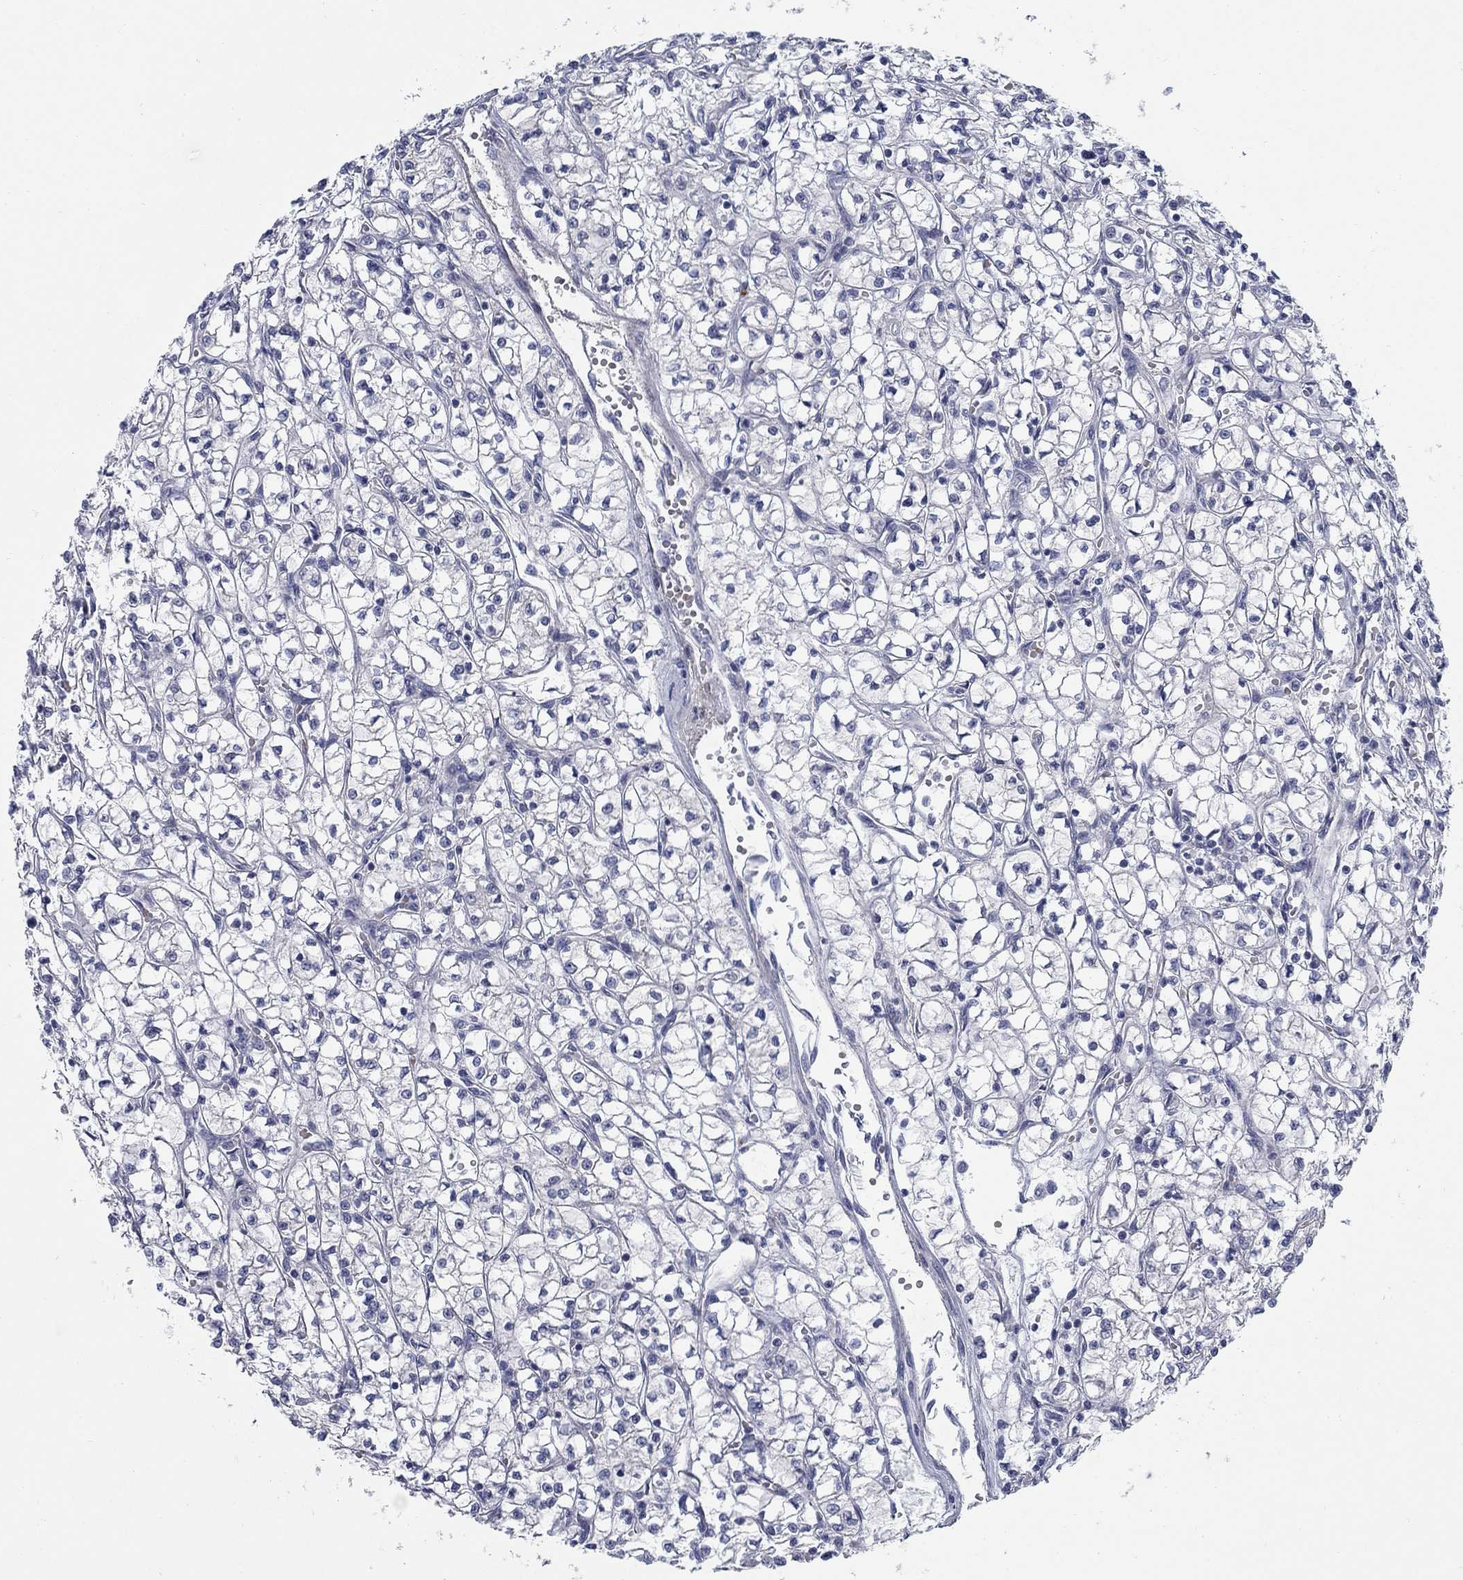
{"staining": {"intensity": "negative", "quantity": "none", "location": "none"}, "tissue": "renal cancer", "cell_type": "Tumor cells", "image_type": "cancer", "snomed": [{"axis": "morphology", "description": "Adenocarcinoma, NOS"}, {"axis": "topography", "description": "Kidney"}], "caption": "A micrograph of renal cancer (adenocarcinoma) stained for a protein displays no brown staining in tumor cells.", "gene": "DNER", "patient": {"sex": "female", "age": 64}}